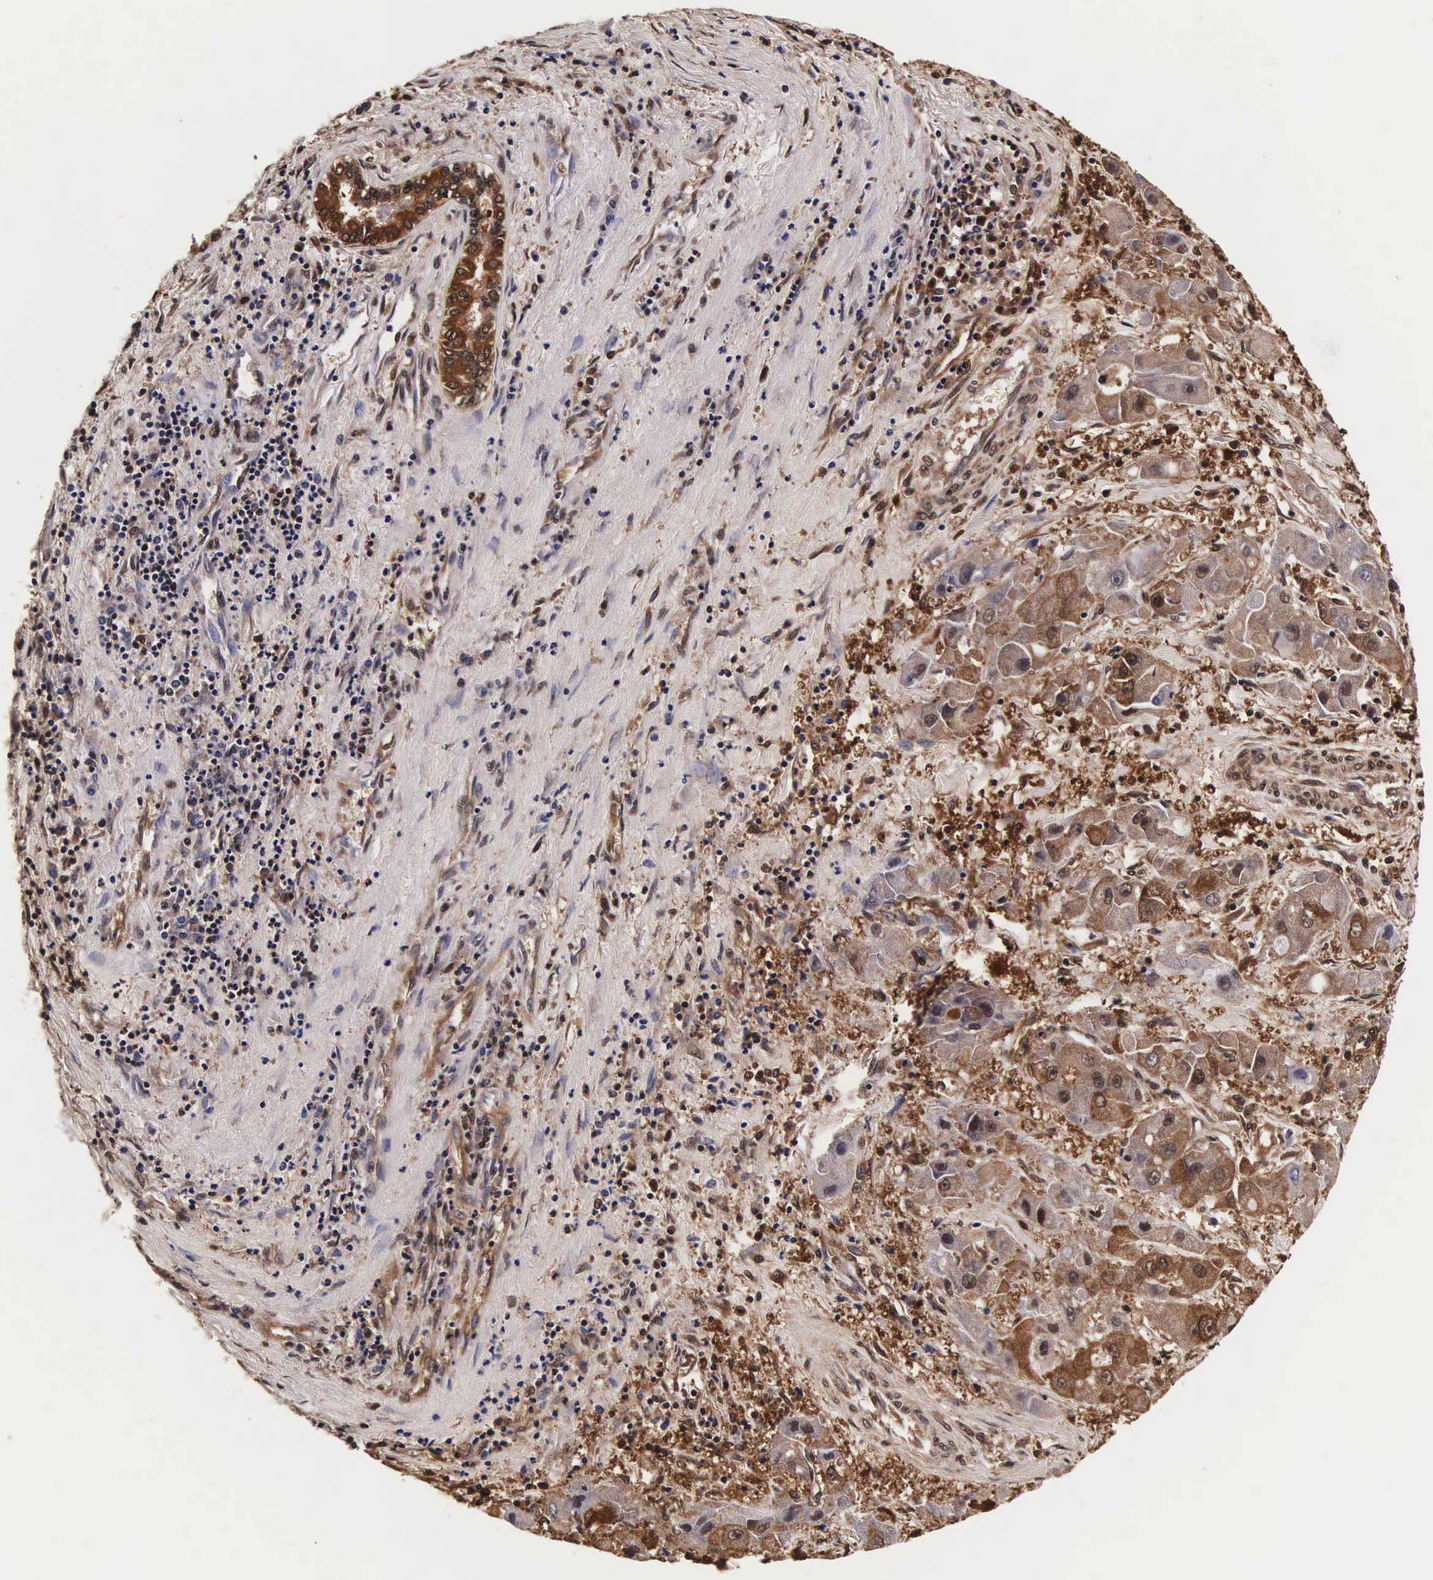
{"staining": {"intensity": "moderate", "quantity": "25%-75%", "location": "cytoplasmic/membranous,nuclear"}, "tissue": "liver cancer", "cell_type": "Tumor cells", "image_type": "cancer", "snomed": [{"axis": "morphology", "description": "Carcinoma, Hepatocellular, NOS"}, {"axis": "topography", "description": "Liver"}], "caption": "Immunohistochemical staining of liver hepatocellular carcinoma shows medium levels of moderate cytoplasmic/membranous and nuclear protein positivity in about 25%-75% of tumor cells.", "gene": "TECPR2", "patient": {"sex": "male", "age": 24}}